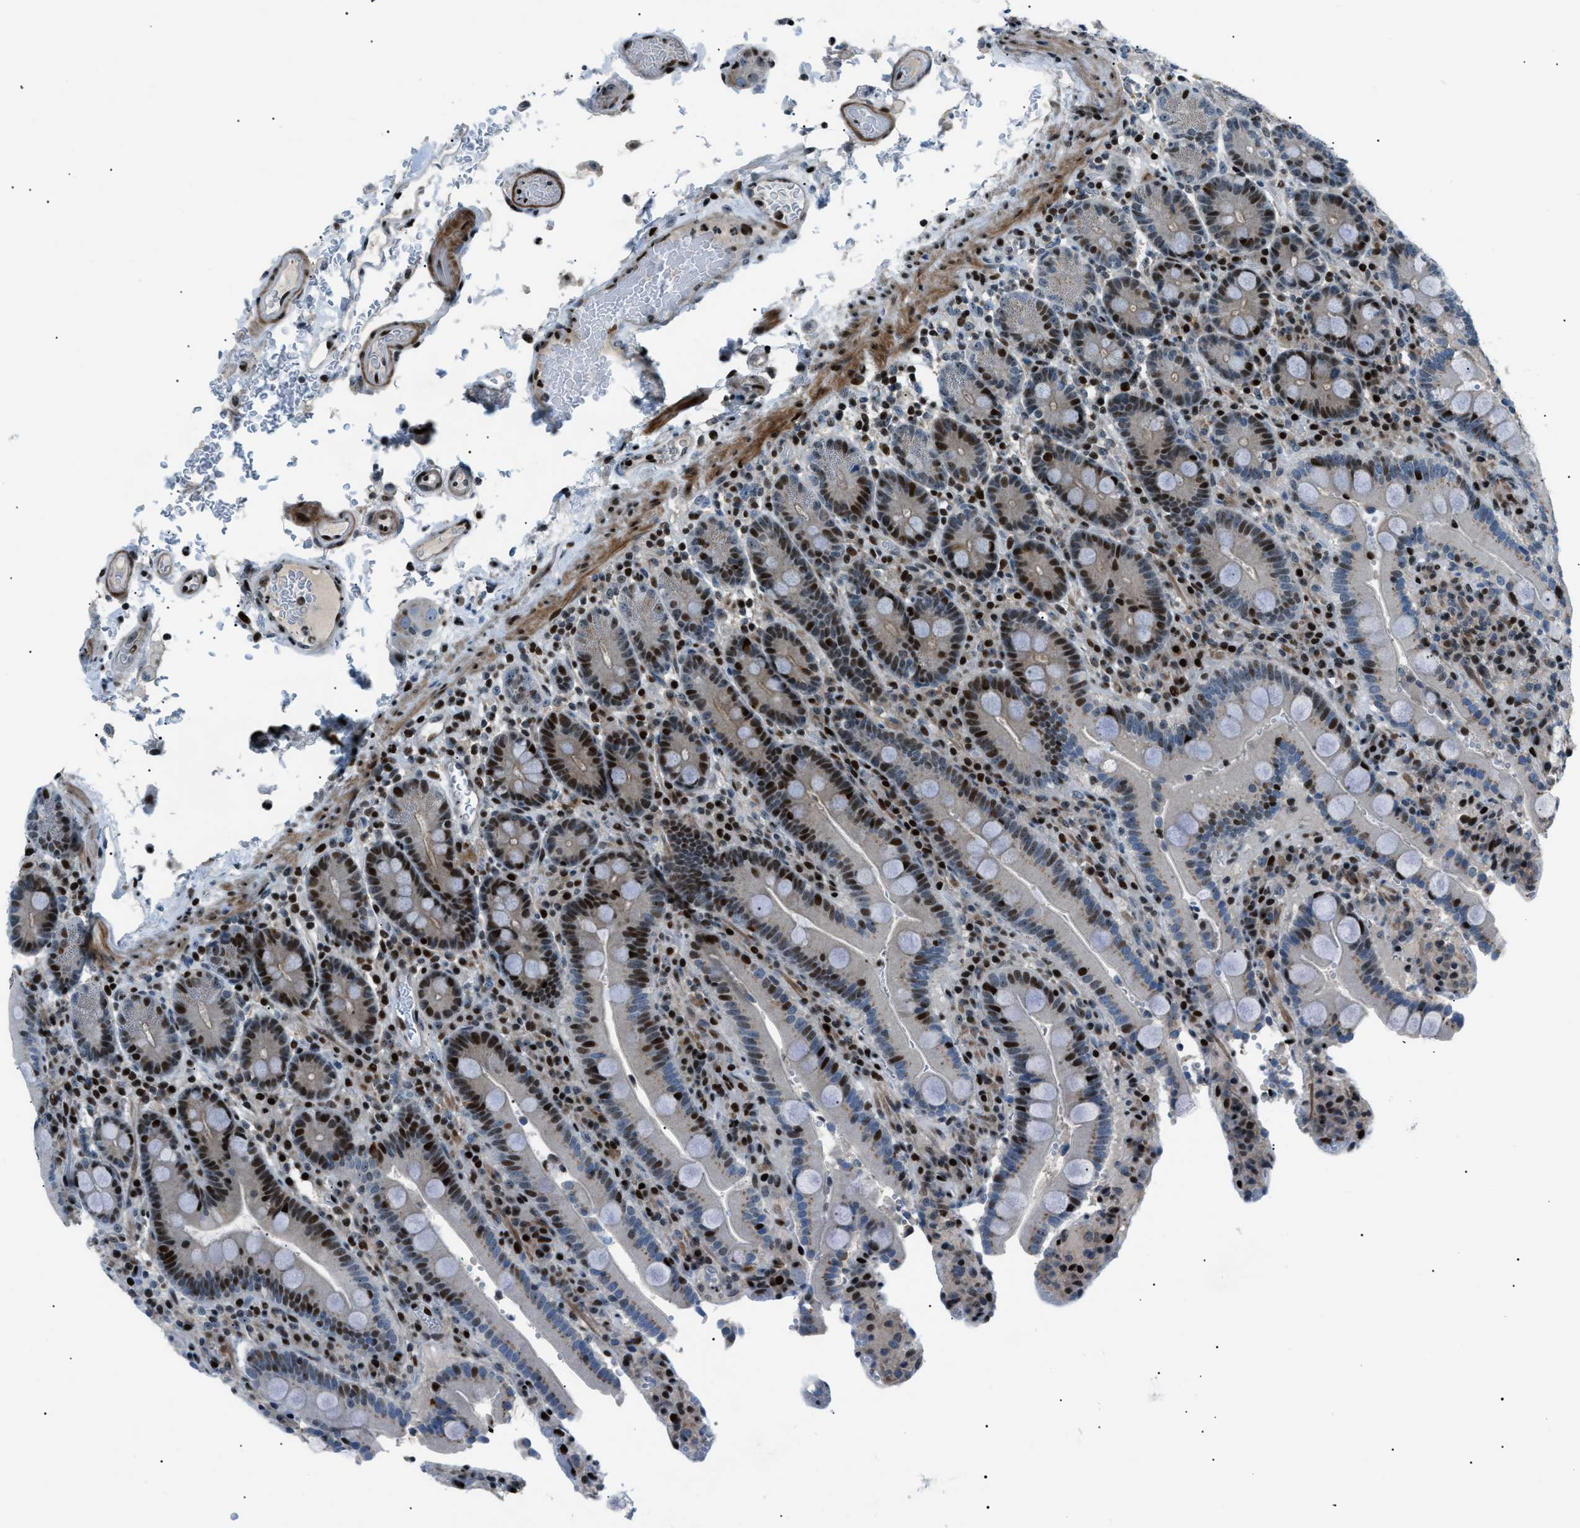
{"staining": {"intensity": "strong", "quantity": "<25%", "location": "cytoplasmic/membranous"}, "tissue": "duodenum", "cell_type": "Glandular cells", "image_type": "normal", "snomed": [{"axis": "morphology", "description": "Normal tissue, NOS"}, {"axis": "topography", "description": "Small intestine, NOS"}], "caption": "A photomicrograph of duodenum stained for a protein shows strong cytoplasmic/membranous brown staining in glandular cells. The protein is shown in brown color, while the nuclei are stained blue.", "gene": "PRKX", "patient": {"sex": "female", "age": 71}}